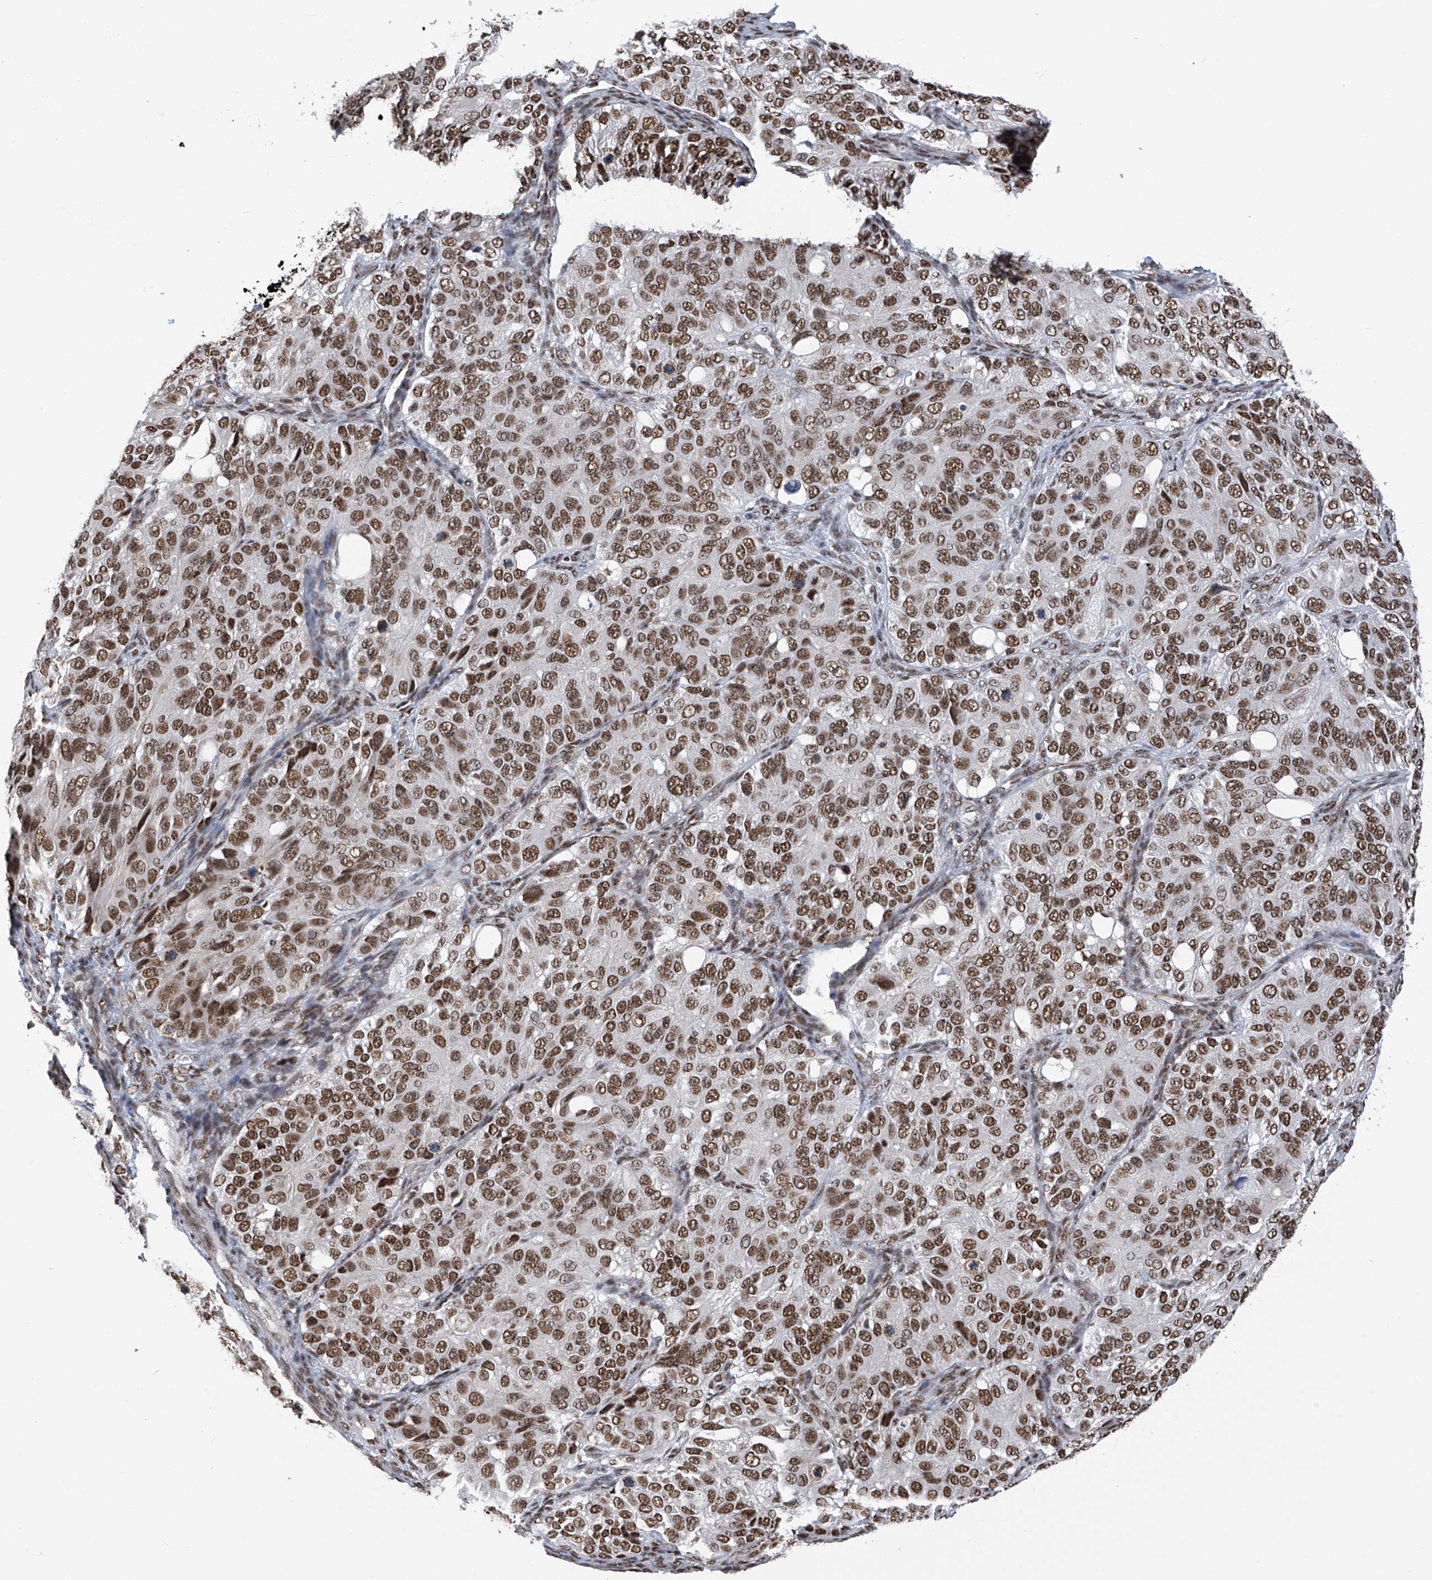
{"staining": {"intensity": "moderate", "quantity": ">75%", "location": "nuclear"}, "tissue": "ovarian cancer", "cell_type": "Tumor cells", "image_type": "cancer", "snomed": [{"axis": "morphology", "description": "Carcinoma, endometroid"}, {"axis": "topography", "description": "Ovary"}], "caption": "An IHC image of tumor tissue is shown. Protein staining in brown labels moderate nuclear positivity in ovarian cancer (endometroid carcinoma) within tumor cells.", "gene": "APLF", "patient": {"sex": "female", "age": 51}}